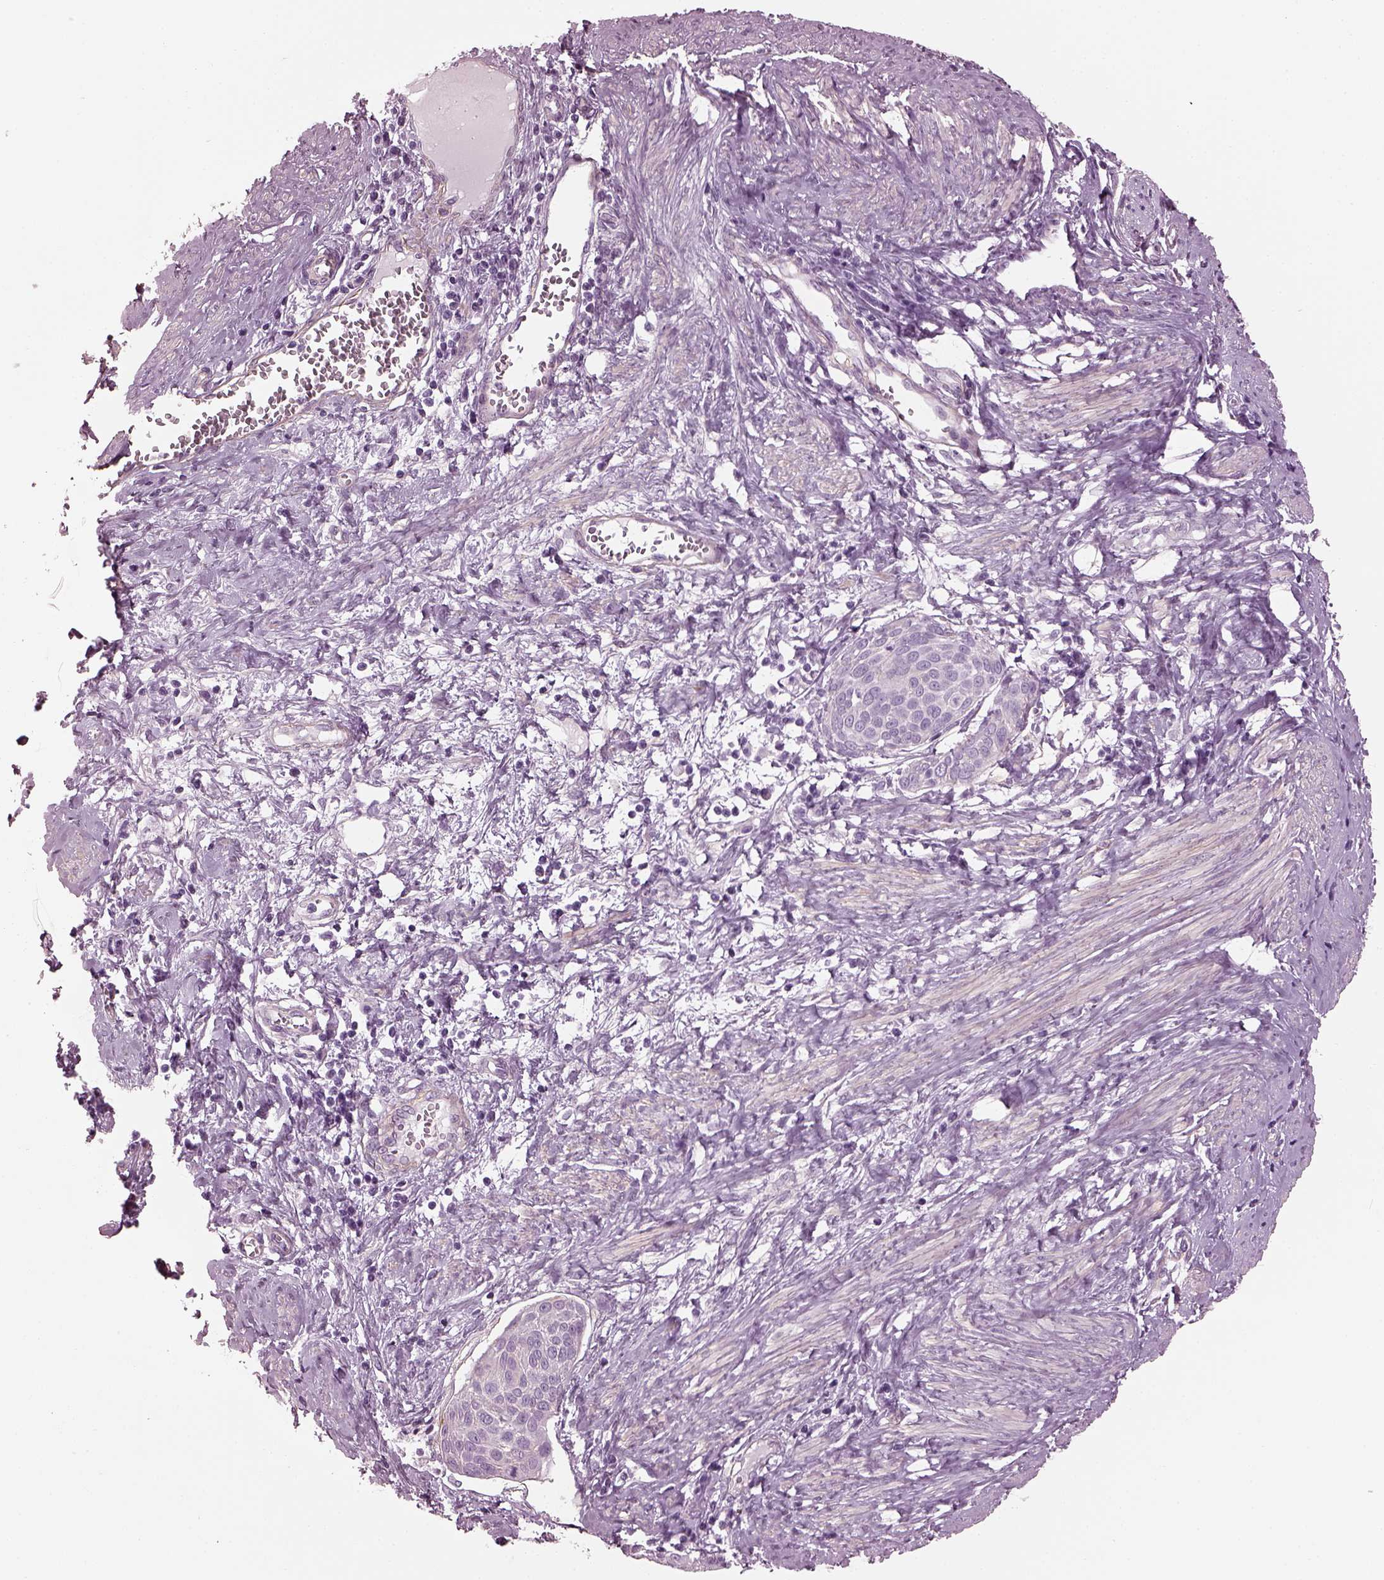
{"staining": {"intensity": "negative", "quantity": "none", "location": "none"}, "tissue": "cervical cancer", "cell_type": "Tumor cells", "image_type": "cancer", "snomed": [{"axis": "morphology", "description": "Squamous cell carcinoma, NOS"}, {"axis": "topography", "description": "Cervix"}], "caption": "DAB immunohistochemical staining of cervical cancer shows no significant positivity in tumor cells.", "gene": "BFSP1", "patient": {"sex": "female", "age": 39}}